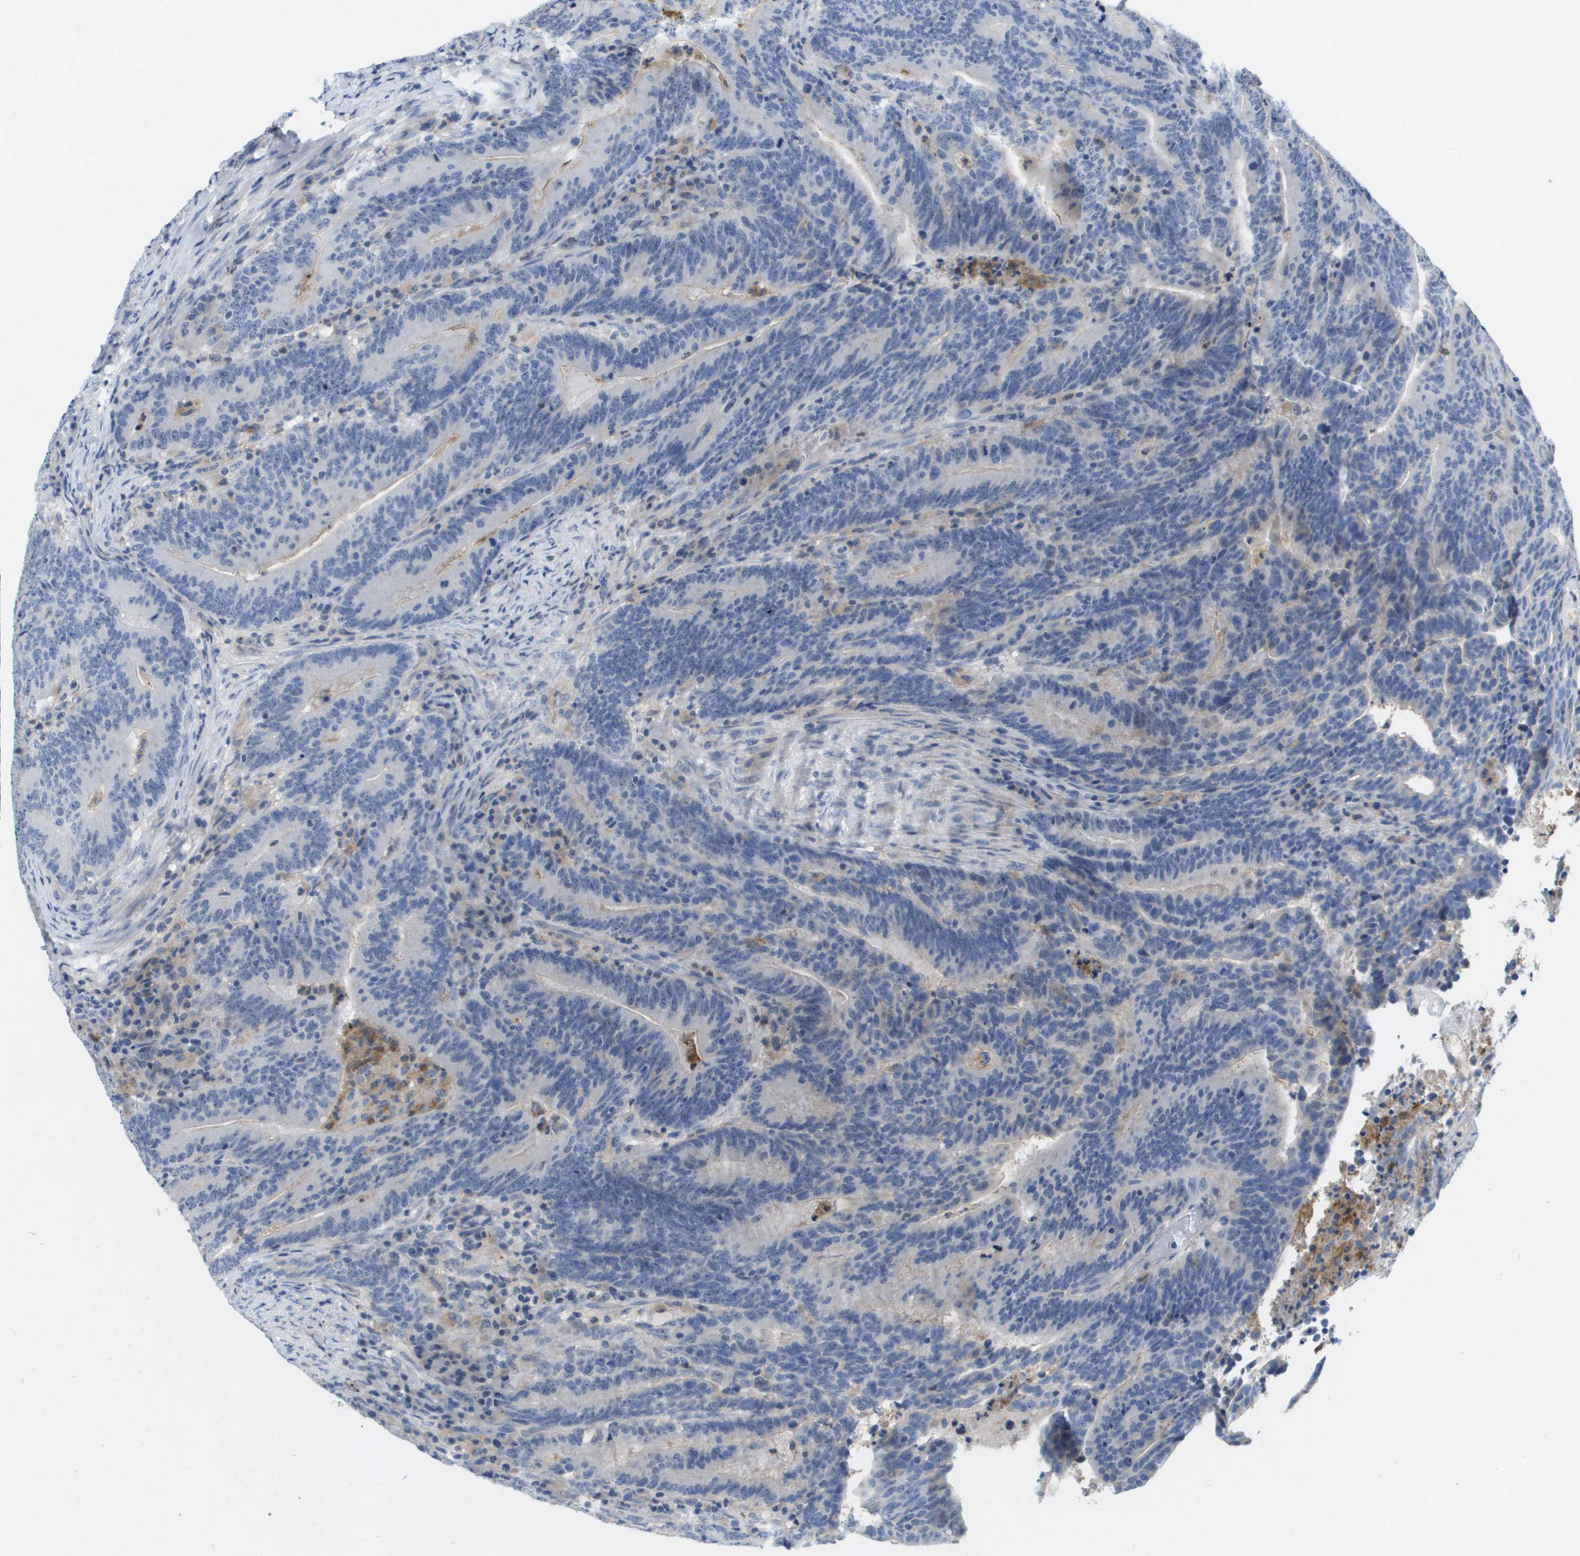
{"staining": {"intensity": "negative", "quantity": "none", "location": "none"}, "tissue": "colorectal cancer", "cell_type": "Tumor cells", "image_type": "cancer", "snomed": [{"axis": "morphology", "description": "Normal tissue, NOS"}, {"axis": "morphology", "description": "Adenocarcinoma, NOS"}, {"axis": "topography", "description": "Colon"}], "caption": "Tumor cells show no significant staining in colorectal cancer (adenocarcinoma).", "gene": "LIPG", "patient": {"sex": "female", "age": 66}}